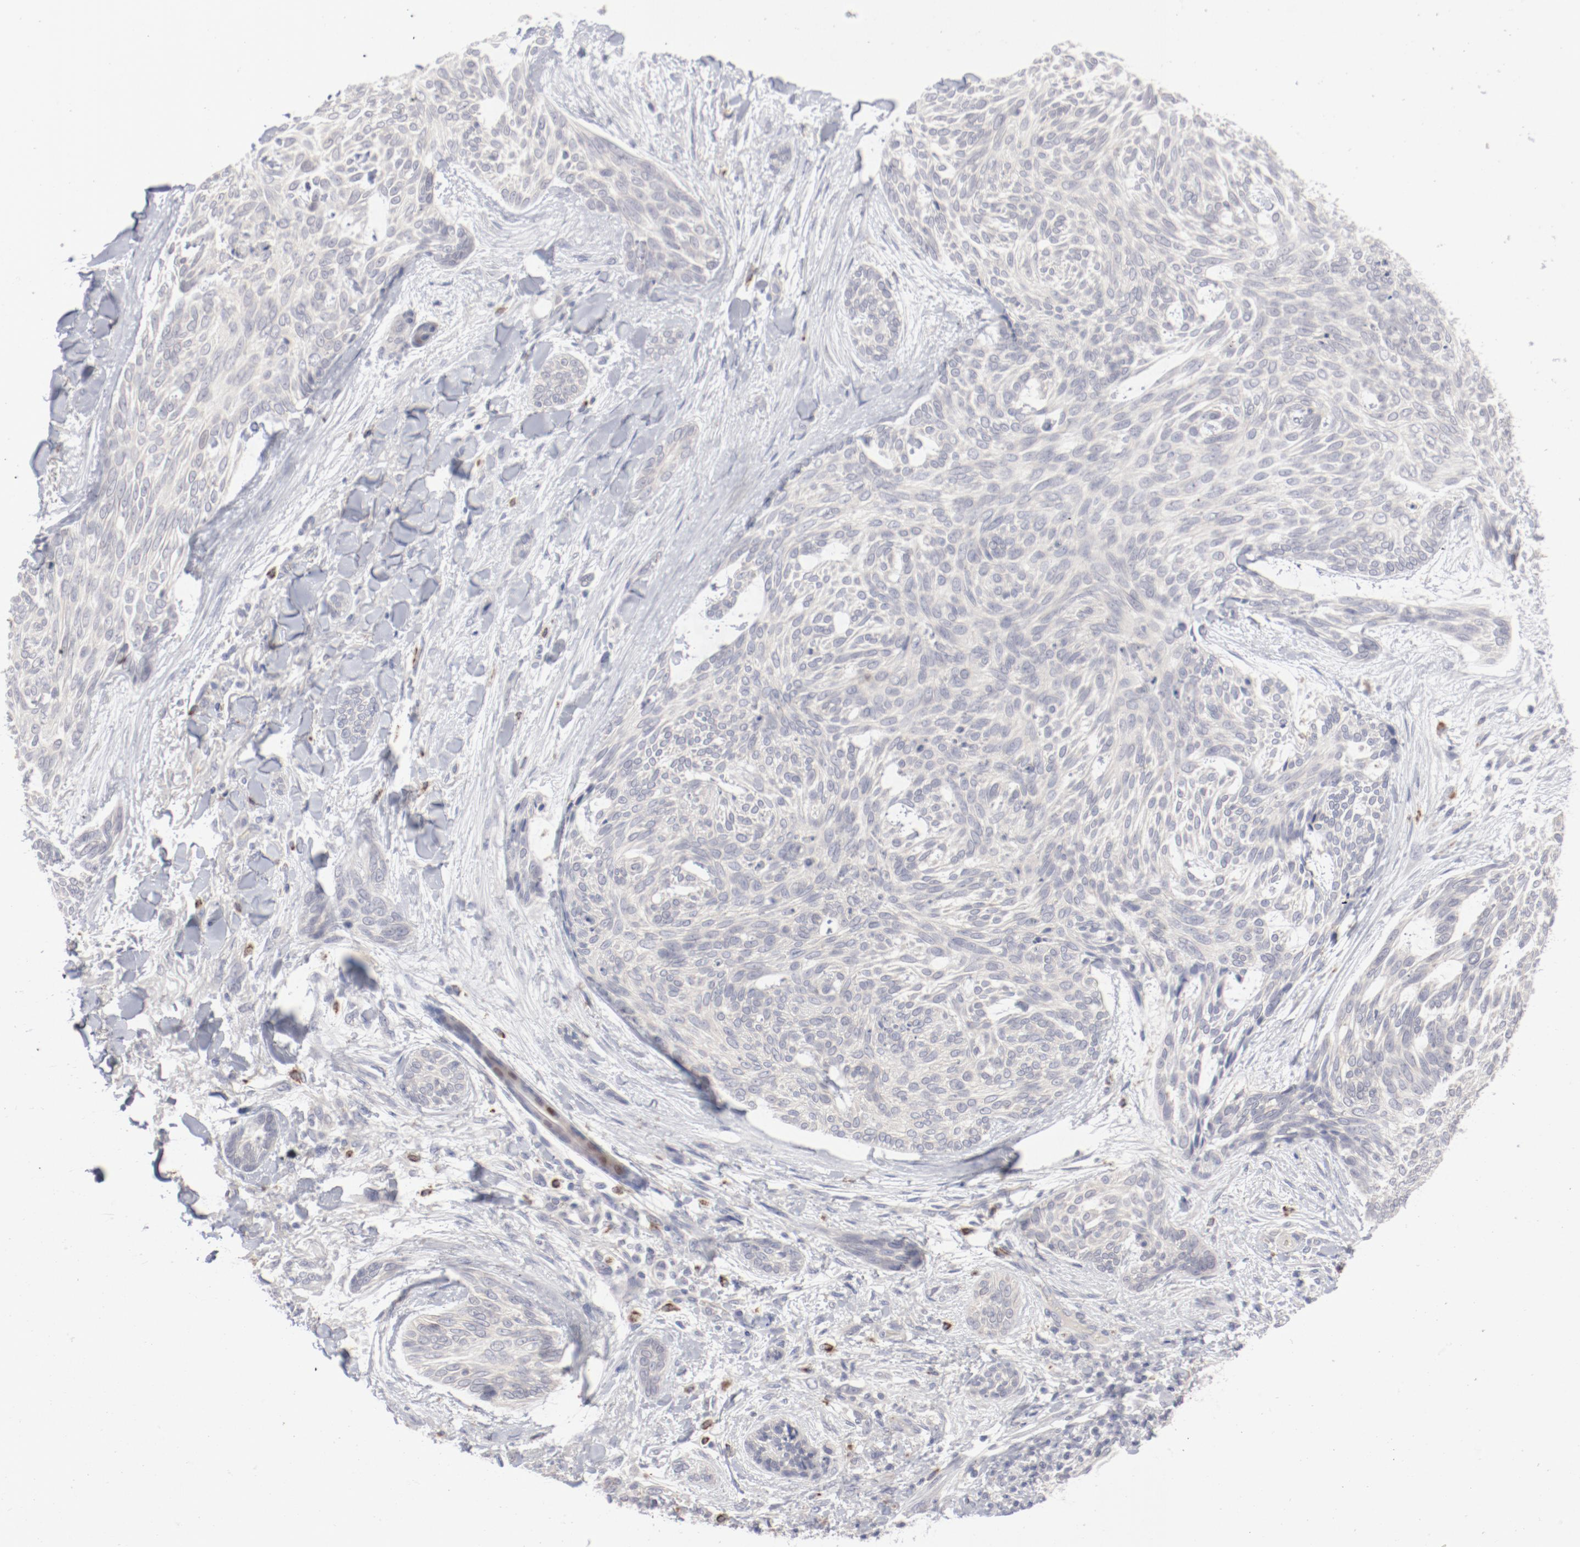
{"staining": {"intensity": "negative", "quantity": "none", "location": "none"}, "tissue": "skin cancer", "cell_type": "Tumor cells", "image_type": "cancer", "snomed": [{"axis": "morphology", "description": "Normal tissue, NOS"}, {"axis": "morphology", "description": "Basal cell carcinoma"}, {"axis": "topography", "description": "Skin"}], "caption": "Tumor cells are negative for protein expression in human skin basal cell carcinoma.", "gene": "SH3BGR", "patient": {"sex": "female", "age": 71}}